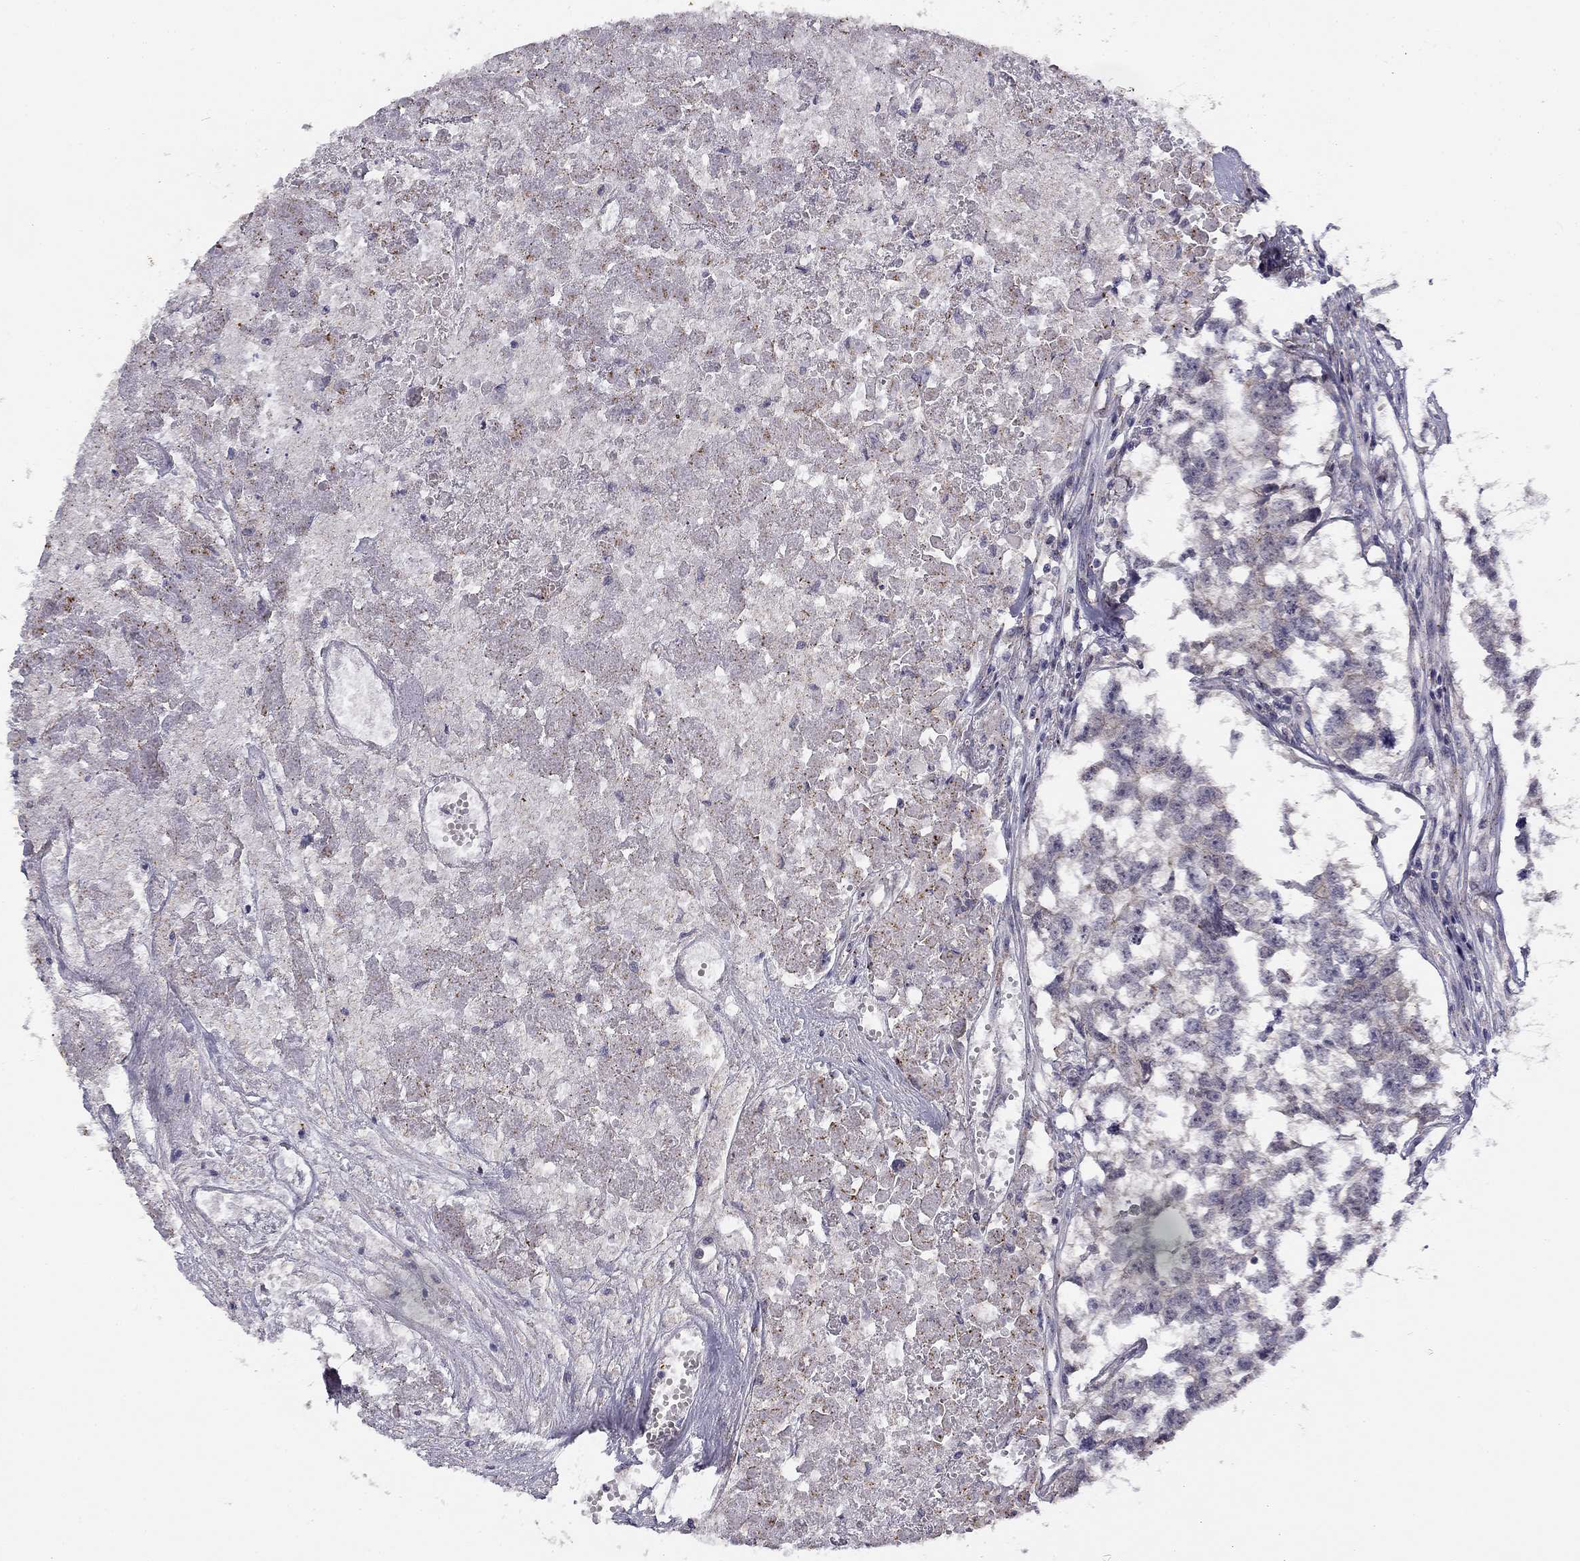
{"staining": {"intensity": "negative", "quantity": "none", "location": "none"}, "tissue": "testis cancer", "cell_type": "Tumor cells", "image_type": "cancer", "snomed": [{"axis": "morphology", "description": "Carcinoma, Embryonal, NOS"}, {"axis": "morphology", "description": "Teratoma, malignant, NOS"}, {"axis": "topography", "description": "Testis"}], "caption": "Immunohistochemistry (IHC) photomicrograph of testis cancer (malignant teratoma) stained for a protein (brown), which shows no staining in tumor cells.", "gene": "CNR1", "patient": {"sex": "male", "age": 44}}